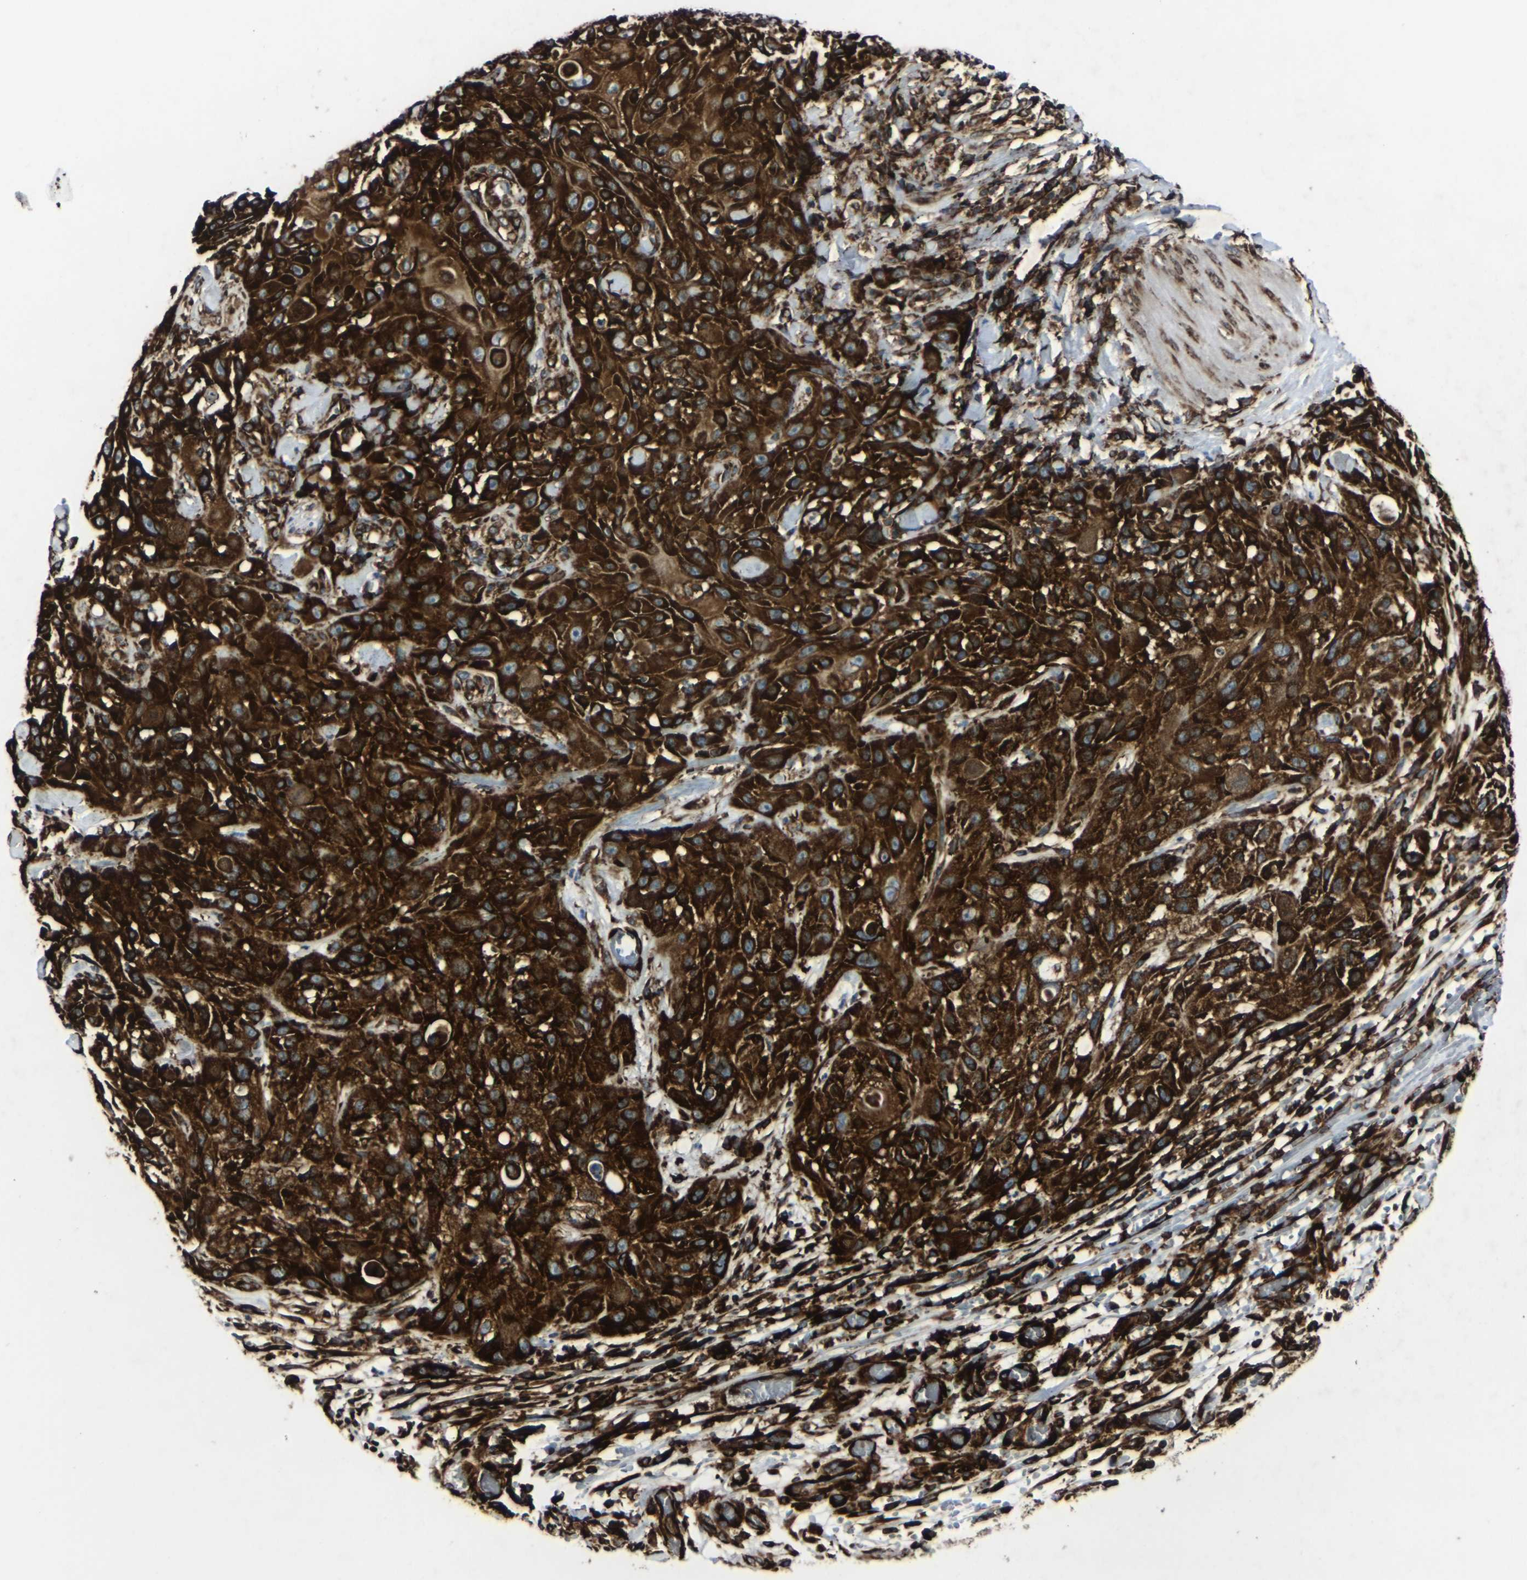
{"staining": {"intensity": "strong", "quantity": ">75%", "location": "cytoplasmic/membranous"}, "tissue": "skin cancer", "cell_type": "Tumor cells", "image_type": "cancer", "snomed": [{"axis": "morphology", "description": "Squamous cell carcinoma, NOS"}, {"axis": "topography", "description": "Skin"}], "caption": "Immunohistochemistry (IHC) histopathology image of neoplastic tissue: skin cancer (squamous cell carcinoma) stained using IHC shows high levels of strong protein expression localized specifically in the cytoplasmic/membranous of tumor cells, appearing as a cytoplasmic/membranous brown color.", "gene": "MARCHF2", "patient": {"sex": "male", "age": 75}}